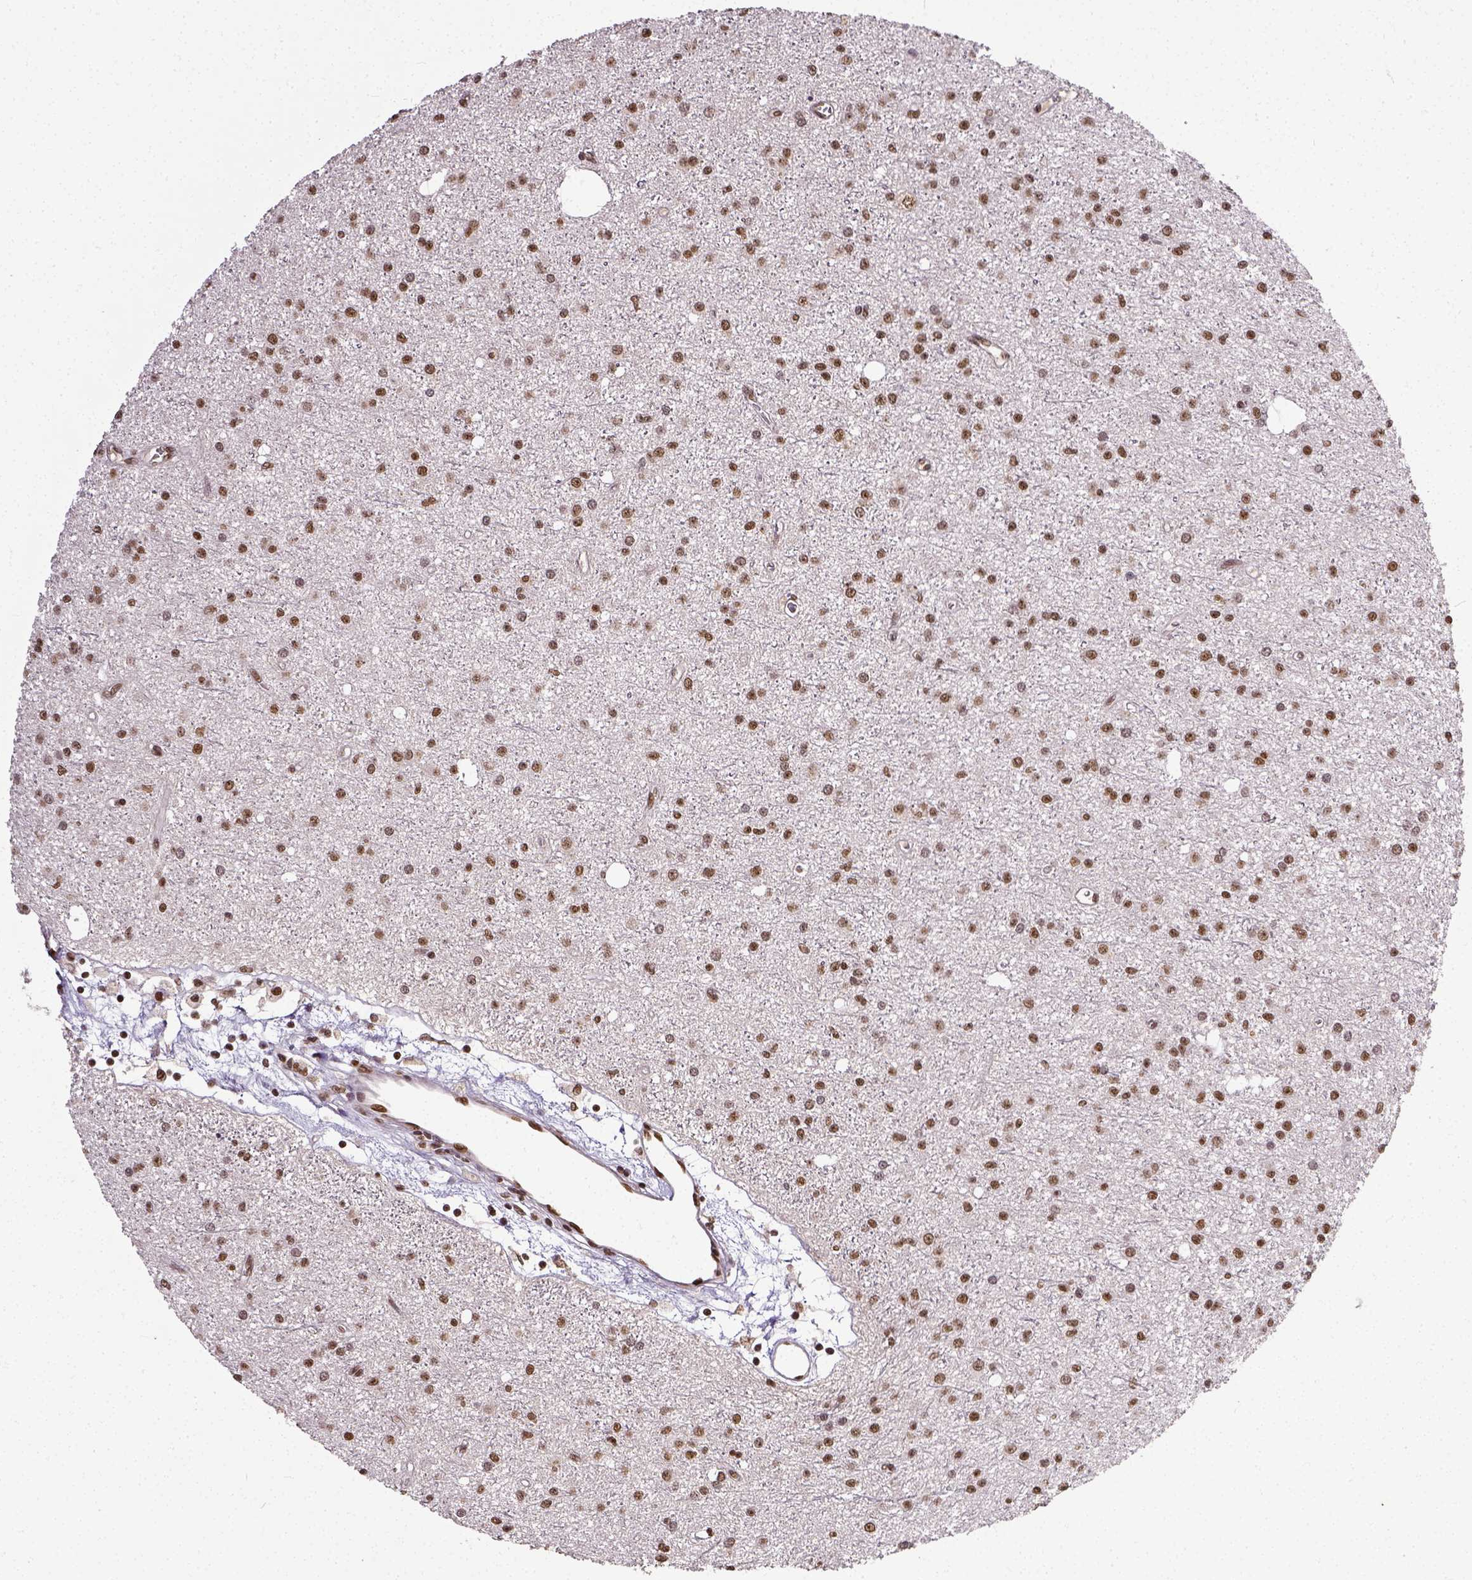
{"staining": {"intensity": "strong", "quantity": ">75%", "location": "nuclear"}, "tissue": "glioma", "cell_type": "Tumor cells", "image_type": "cancer", "snomed": [{"axis": "morphology", "description": "Glioma, malignant, Low grade"}, {"axis": "topography", "description": "Brain"}], "caption": "Human malignant glioma (low-grade) stained for a protein (brown) demonstrates strong nuclear positive positivity in about >75% of tumor cells.", "gene": "ATRX", "patient": {"sex": "male", "age": 27}}